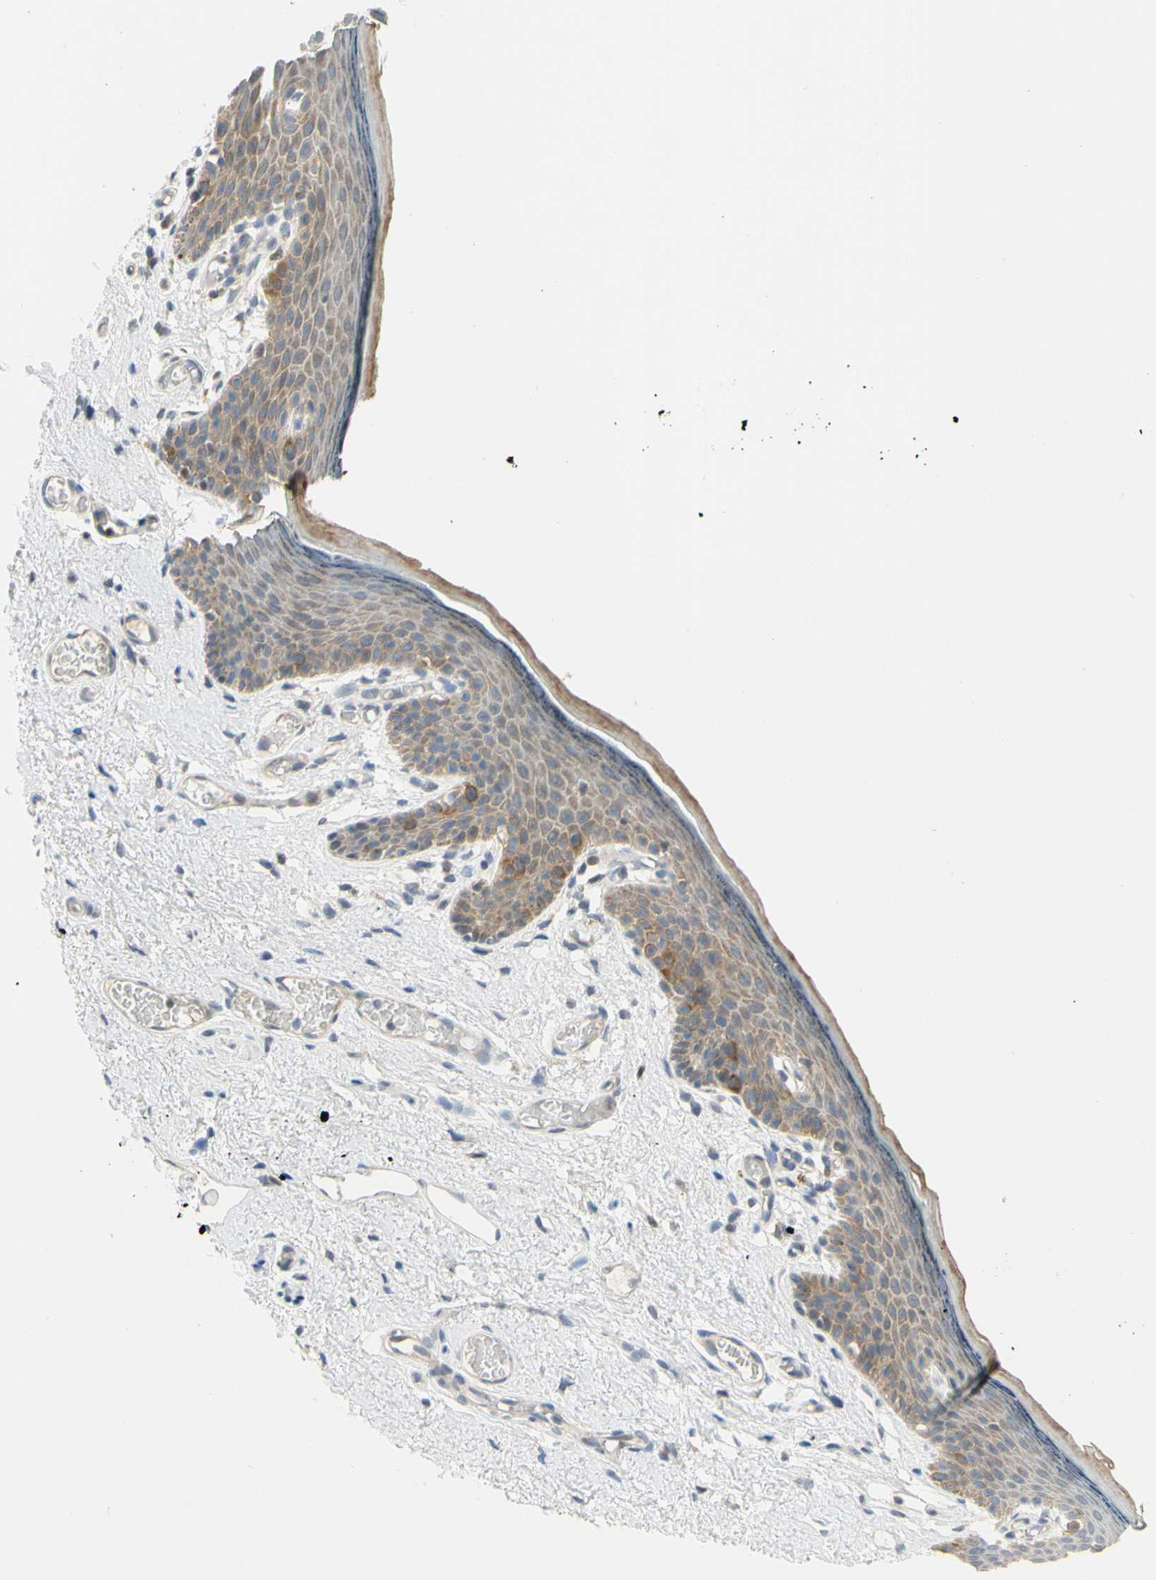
{"staining": {"intensity": "weak", "quantity": ">75%", "location": "cytoplasmic/membranous"}, "tissue": "skin", "cell_type": "Epidermal cells", "image_type": "normal", "snomed": [{"axis": "morphology", "description": "Normal tissue, NOS"}, {"axis": "topography", "description": "Vulva"}], "caption": "Protein staining shows weak cytoplasmic/membranous expression in approximately >75% of epidermal cells in unremarkable skin. The staining was performed using DAB (3,3'-diaminobenzidine) to visualize the protein expression in brown, while the nuclei were stained in blue with hematoxylin (Magnification: 20x).", "gene": "CCNB2", "patient": {"sex": "female", "age": 54}}